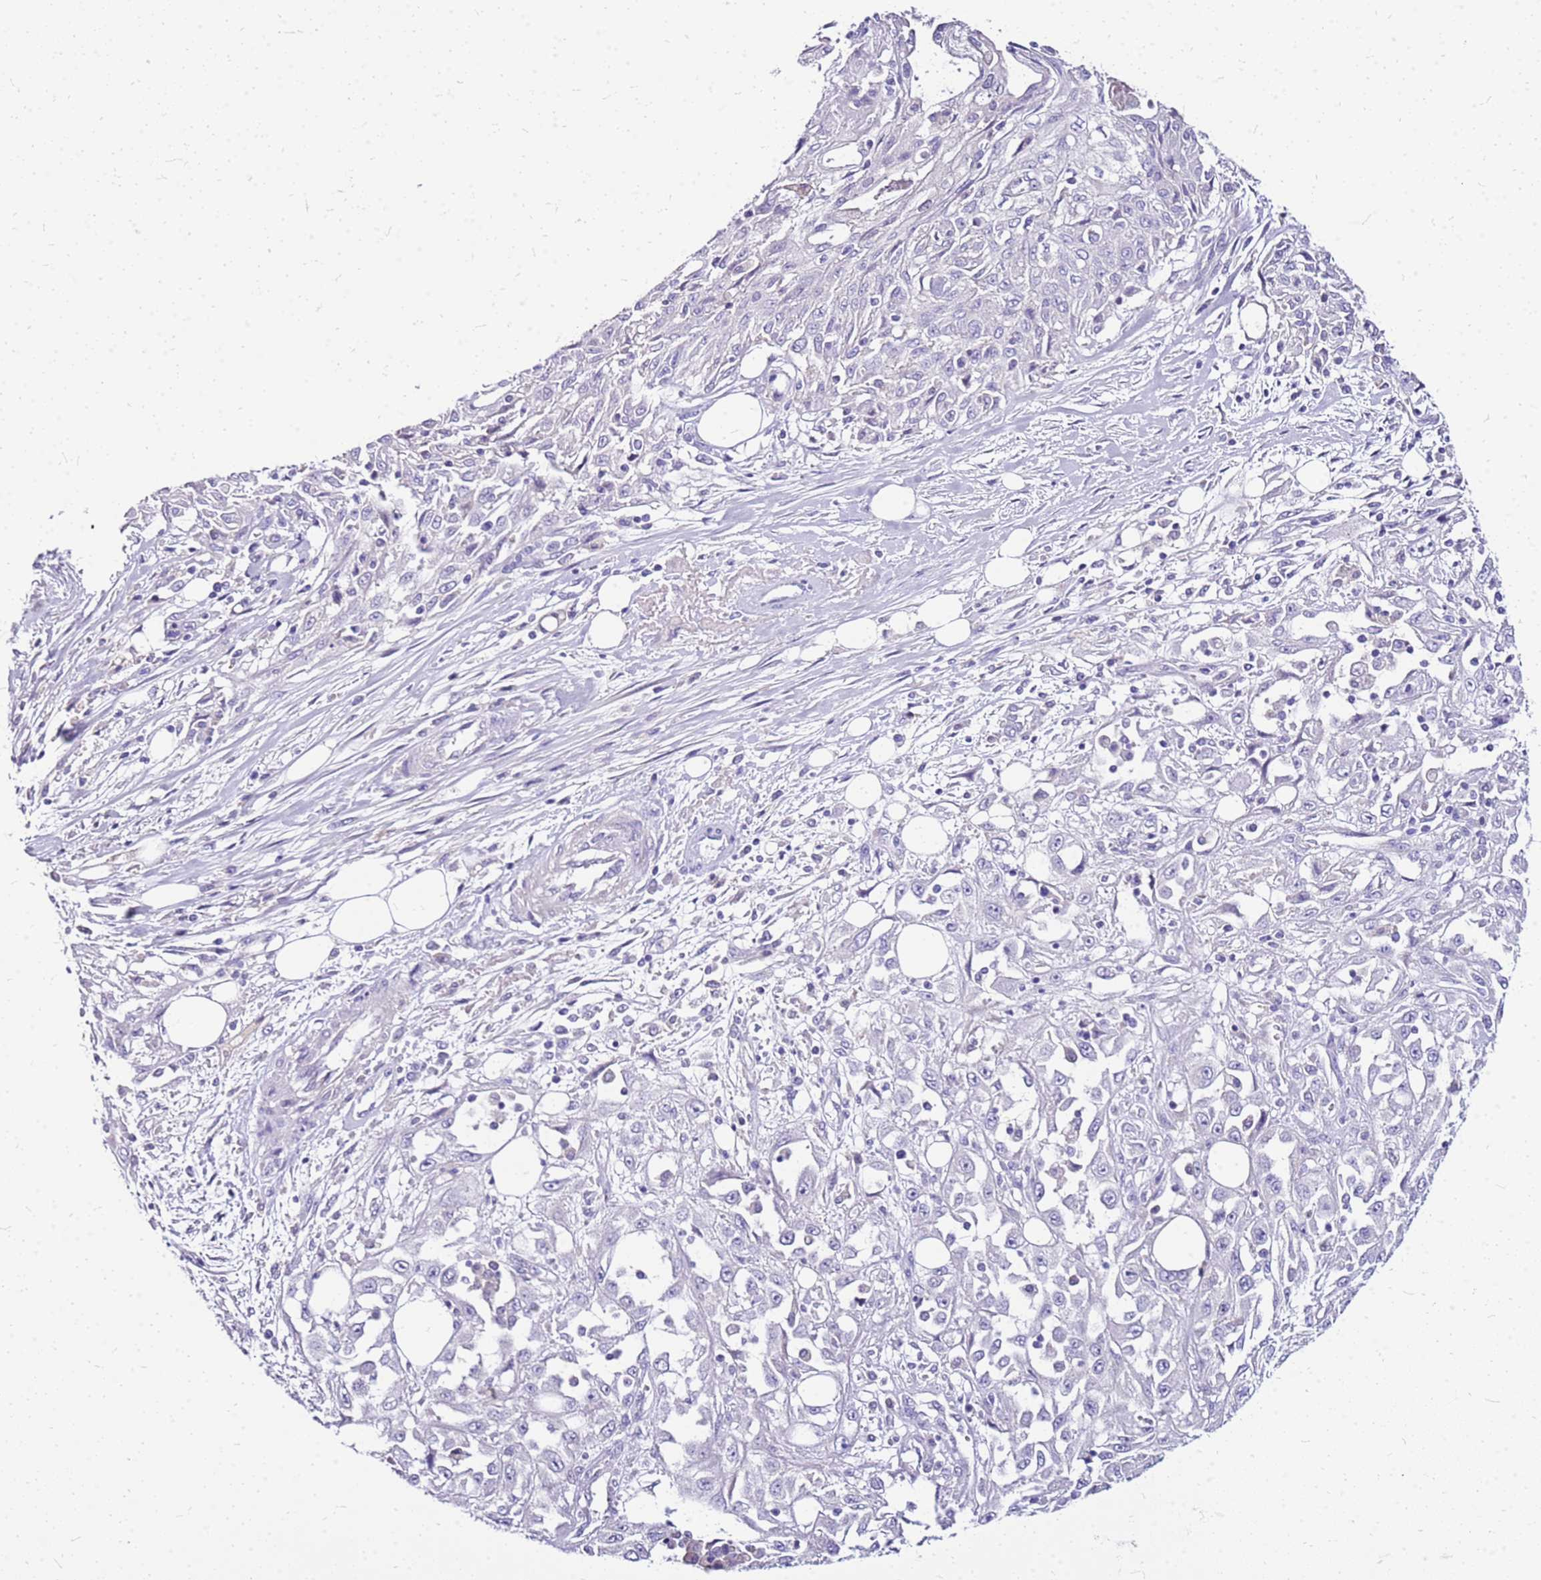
{"staining": {"intensity": "negative", "quantity": "none", "location": "none"}, "tissue": "skin cancer", "cell_type": "Tumor cells", "image_type": "cancer", "snomed": [{"axis": "morphology", "description": "Squamous cell carcinoma, NOS"}, {"axis": "morphology", "description": "Squamous cell carcinoma, metastatic, NOS"}, {"axis": "topography", "description": "Skin"}, {"axis": "topography", "description": "Lymph node"}], "caption": "Tumor cells show no significant protein staining in skin cancer (squamous cell carcinoma). The staining is performed using DAB (3,3'-diaminobenzidine) brown chromogen with nuclei counter-stained in using hematoxylin.", "gene": "DCDC2B", "patient": {"sex": "male", "age": 75}}